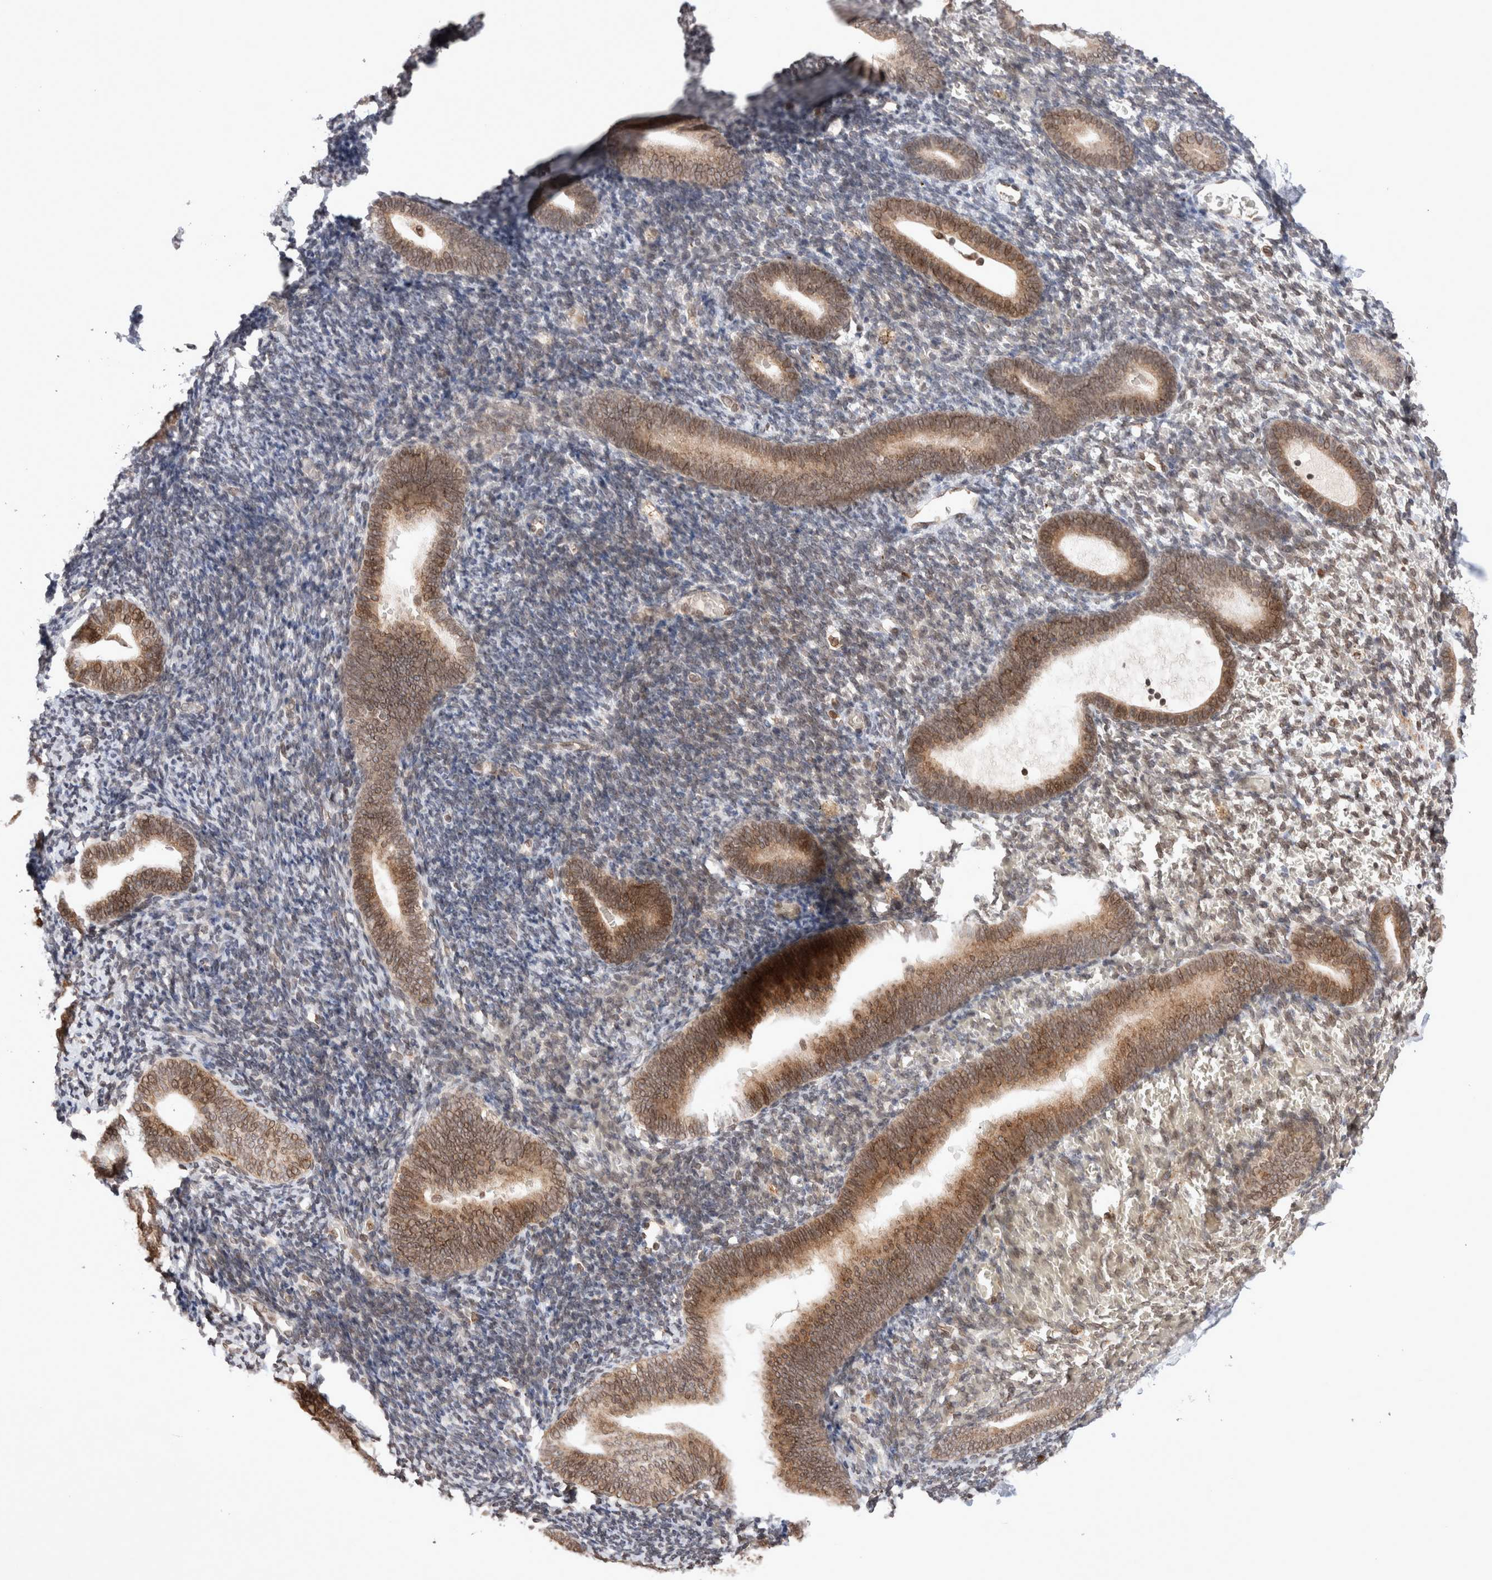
{"staining": {"intensity": "moderate", "quantity": "<25%", "location": "nuclear"}, "tissue": "endometrium", "cell_type": "Cells in endometrial stroma", "image_type": "normal", "snomed": [{"axis": "morphology", "description": "Normal tissue, NOS"}, {"axis": "topography", "description": "Endometrium"}], "caption": "Protein staining shows moderate nuclear positivity in approximately <25% of cells in endometrial stroma in unremarkable endometrium. The protein of interest is shown in brown color, while the nuclei are stained blue.", "gene": "TPR", "patient": {"sex": "female", "age": 51}}